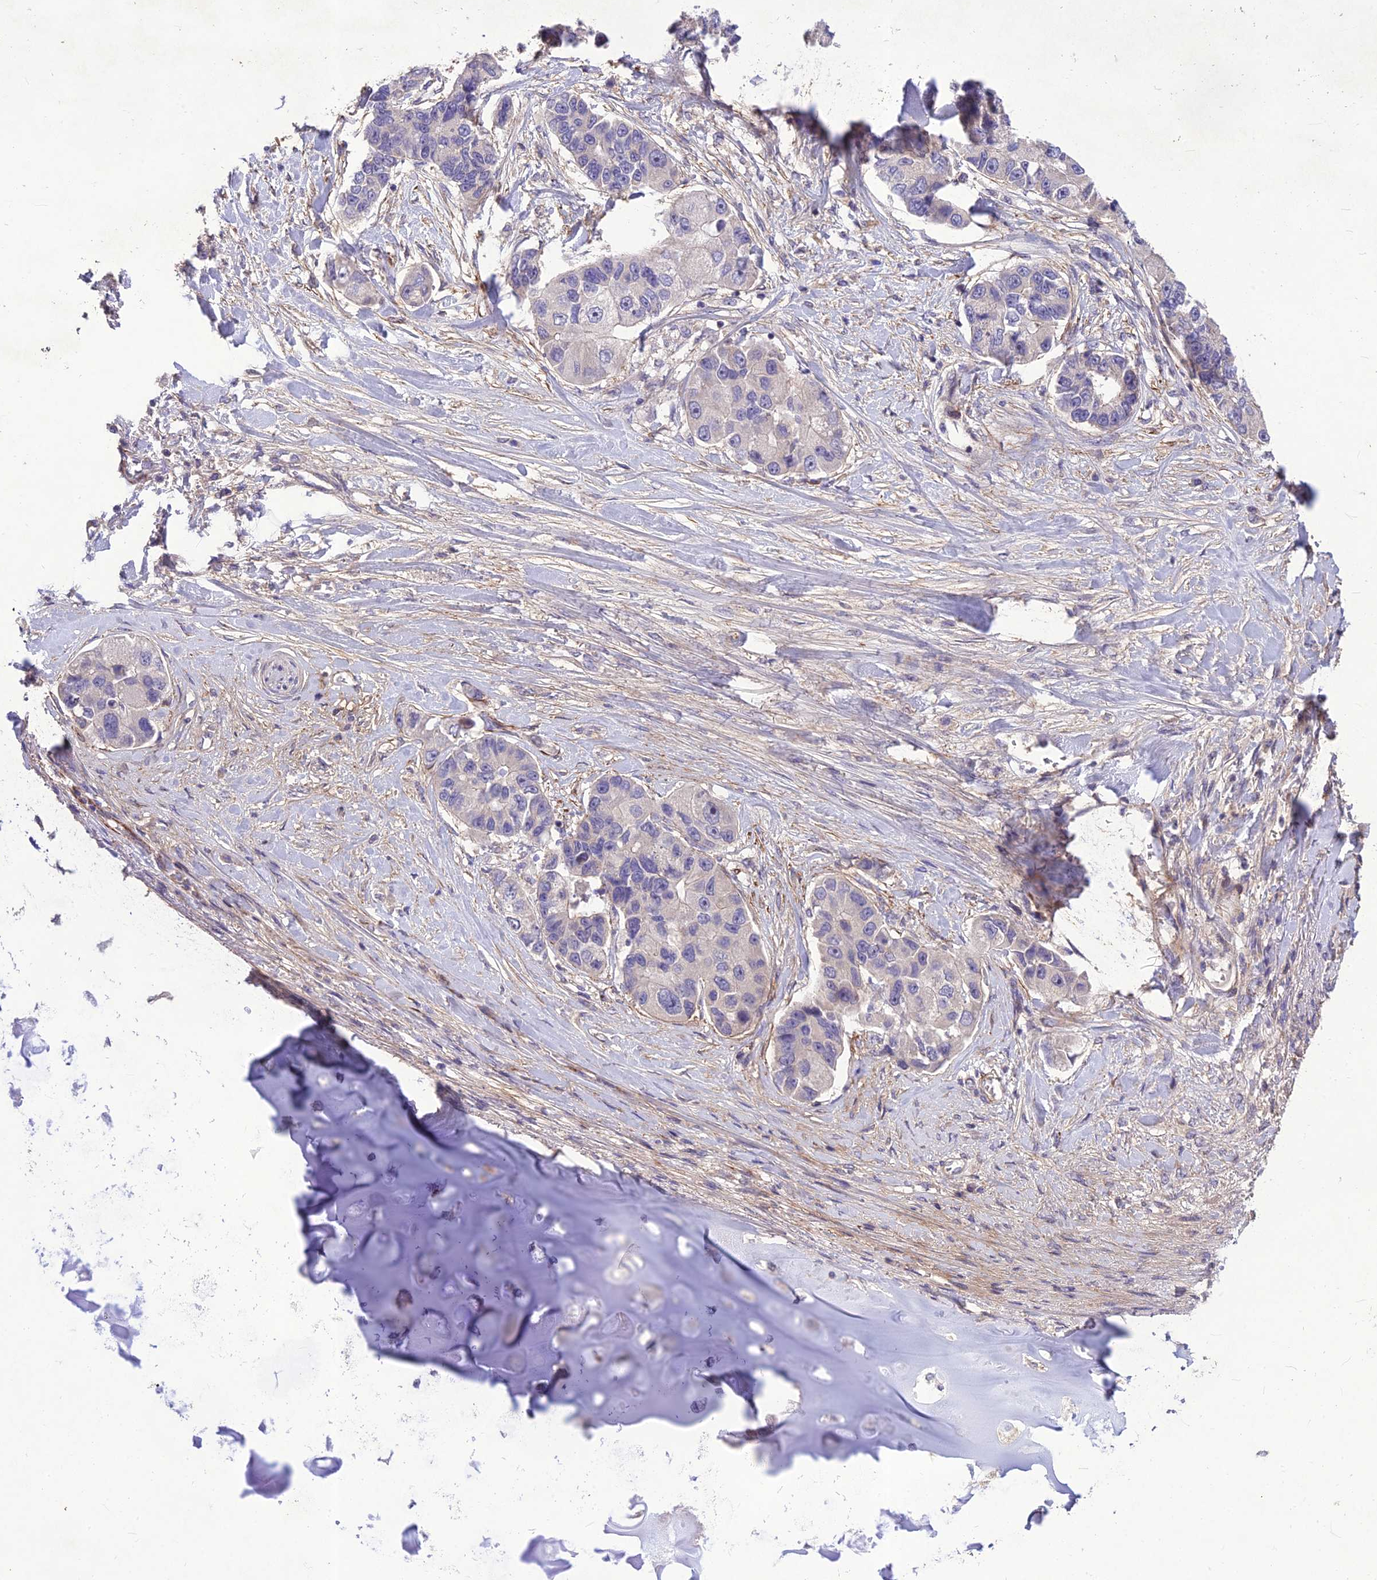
{"staining": {"intensity": "negative", "quantity": "none", "location": "none"}, "tissue": "lung cancer", "cell_type": "Tumor cells", "image_type": "cancer", "snomed": [{"axis": "morphology", "description": "Adenocarcinoma, NOS"}, {"axis": "topography", "description": "Lung"}], "caption": "This is an IHC photomicrograph of human adenocarcinoma (lung). There is no staining in tumor cells.", "gene": "CLUH", "patient": {"sex": "female", "age": 54}}